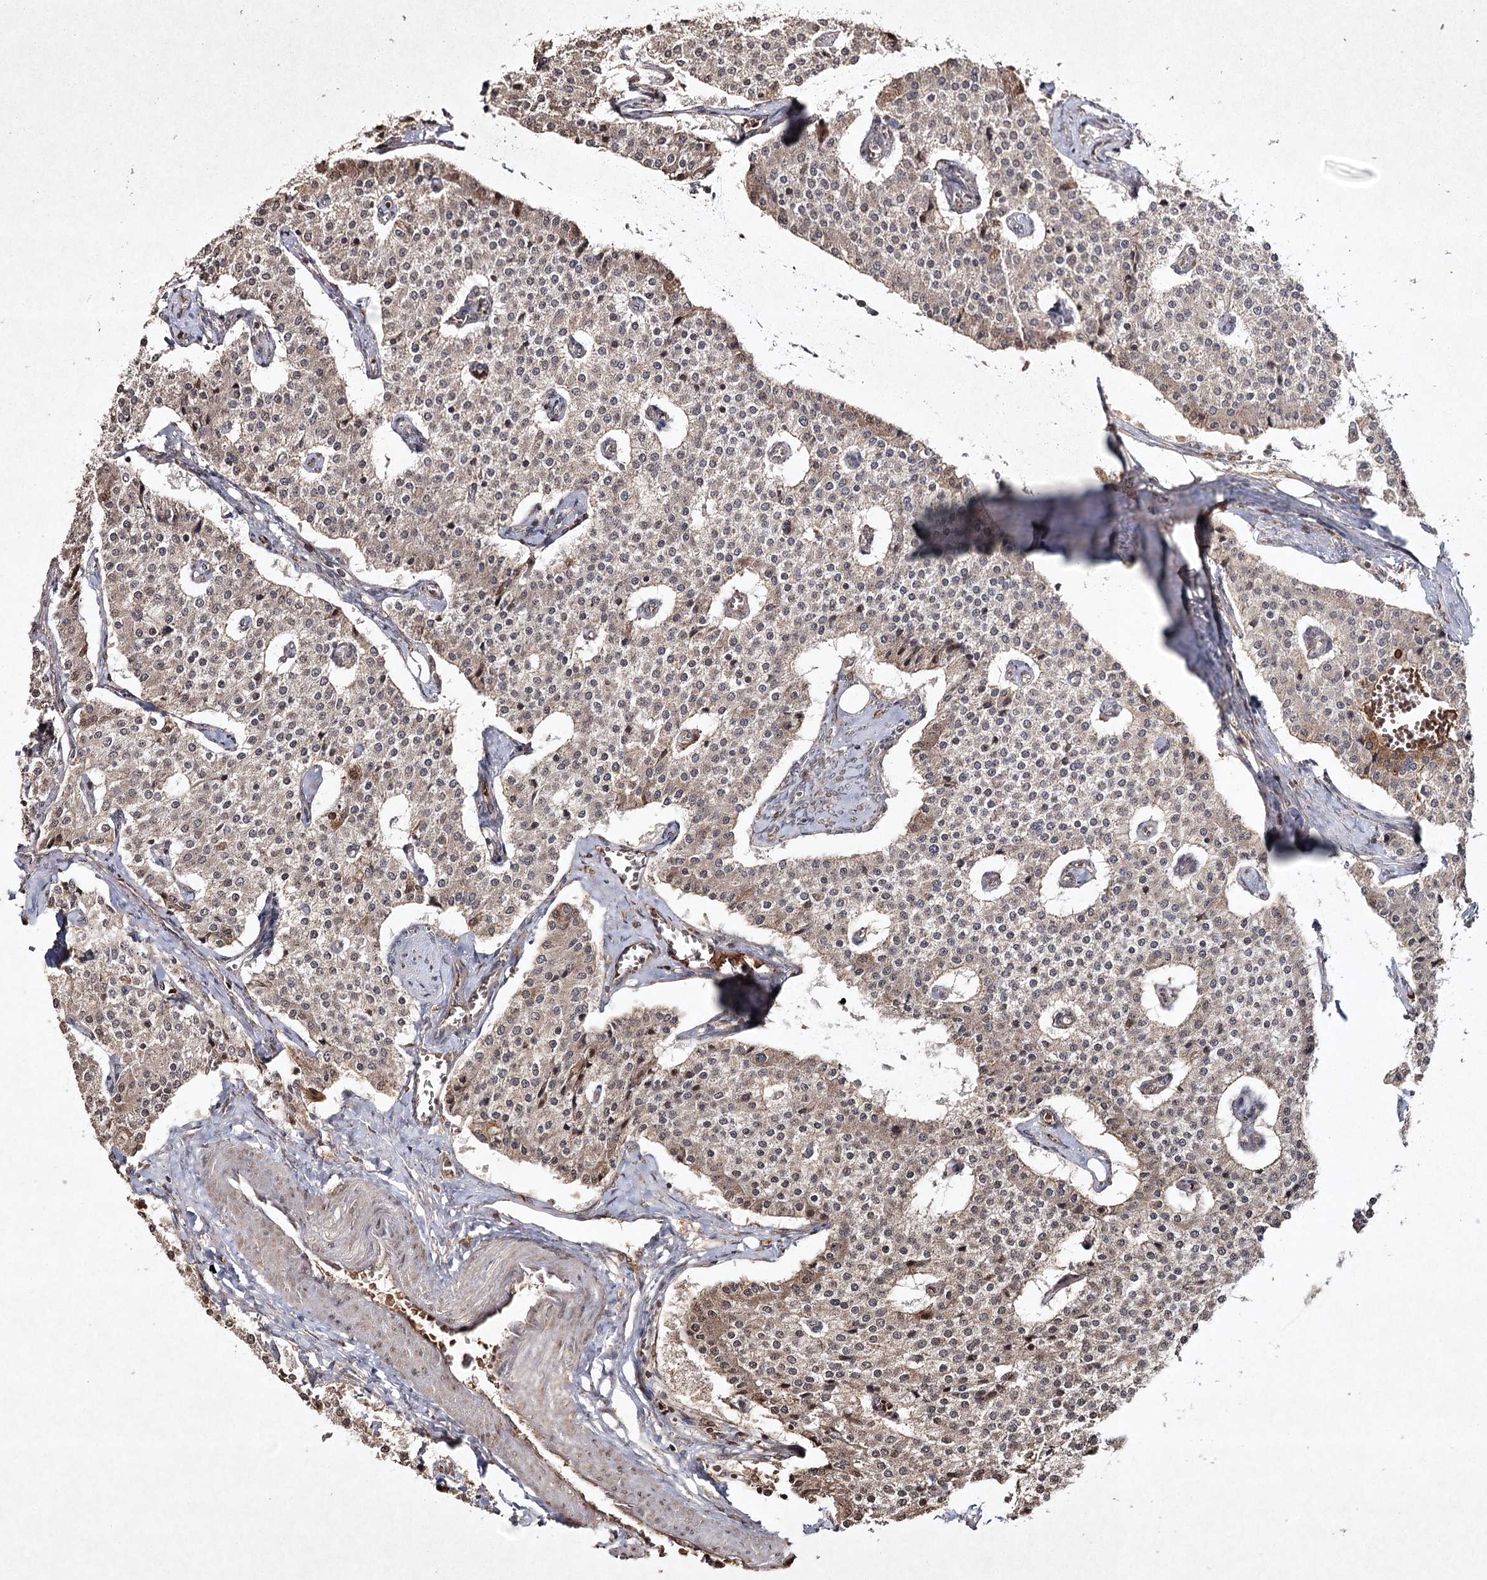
{"staining": {"intensity": "weak", "quantity": "25%-75%", "location": "cytoplasmic/membranous"}, "tissue": "carcinoid", "cell_type": "Tumor cells", "image_type": "cancer", "snomed": [{"axis": "morphology", "description": "Carcinoid, malignant, NOS"}, {"axis": "topography", "description": "Colon"}], "caption": "A brown stain shows weak cytoplasmic/membranous positivity of a protein in human carcinoid (malignant) tumor cells. Nuclei are stained in blue.", "gene": "CYP2B6", "patient": {"sex": "female", "age": 52}}